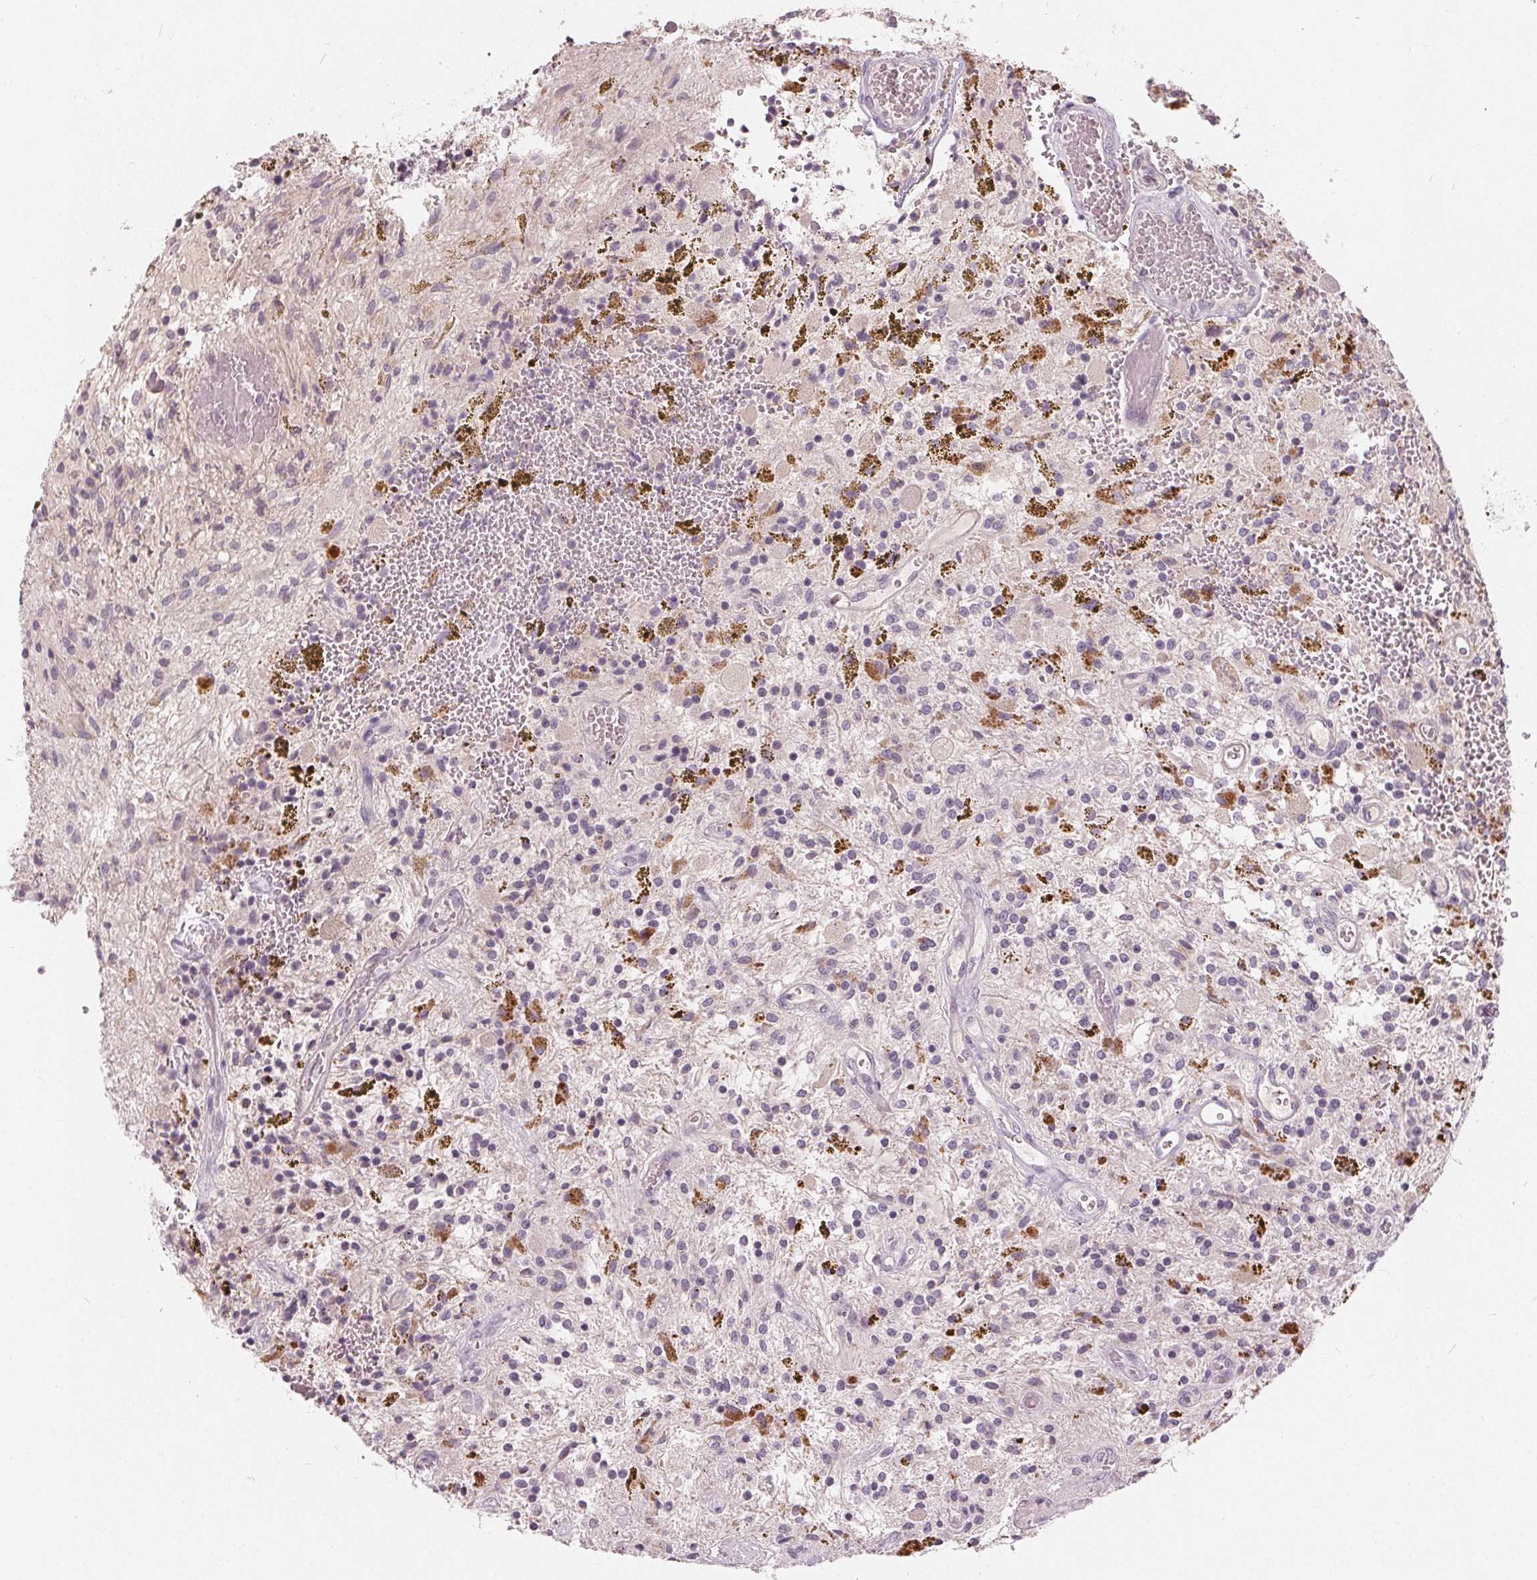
{"staining": {"intensity": "negative", "quantity": "none", "location": "none"}, "tissue": "glioma", "cell_type": "Tumor cells", "image_type": "cancer", "snomed": [{"axis": "morphology", "description": "Glioma, malignant, Low grade"}, {"axis": "topography", "description": "Cerebellum"}], "caption": "Immunohistochemical staining of glioma exhibits no significant expression in tumor cells.", "gene": "TRIM60", "patient": {"sex": "female", "age": 14}}